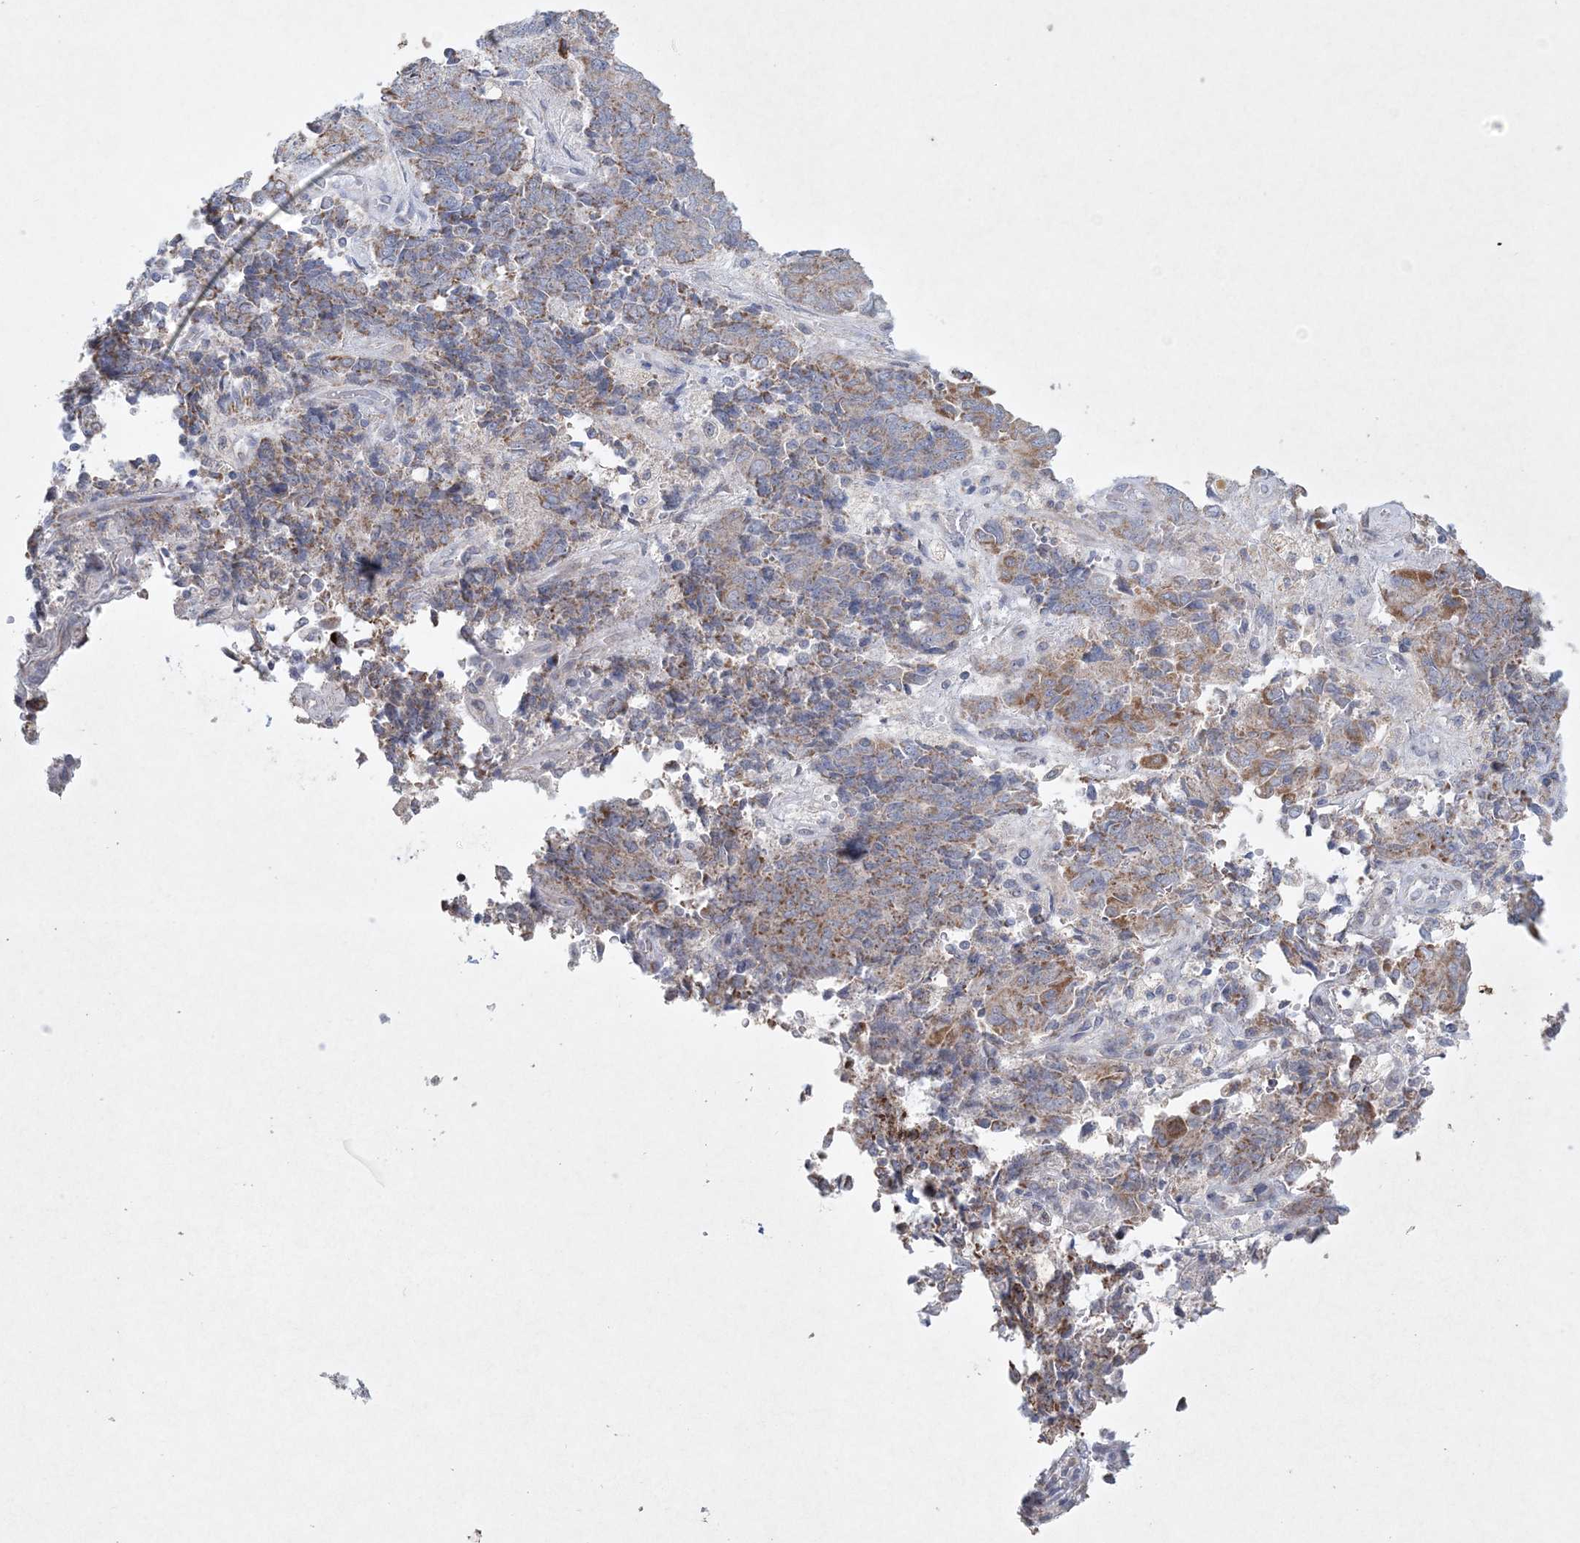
{"staining": {"intensity": "negative", "quantity": "none", "location": "none"}, "tissue": "endometrial cancer", "cell_type": "Tumor cells", "image_type": "cancer", "snomed": [{"axis": "morphology", "description": "Adenocarcinoma, NOS"}, {"axis": "topography", "description": "Endometrium"}], "caption": "Histopathology image shows no protein staining in tumor cells of endometrial cancer (adenocarcinoma) tissue. (Immunohistochemistry, brightfield microscopy, high magnification).", "gene": "CES4A", "patient": {"sex": "female", "age": 80}}